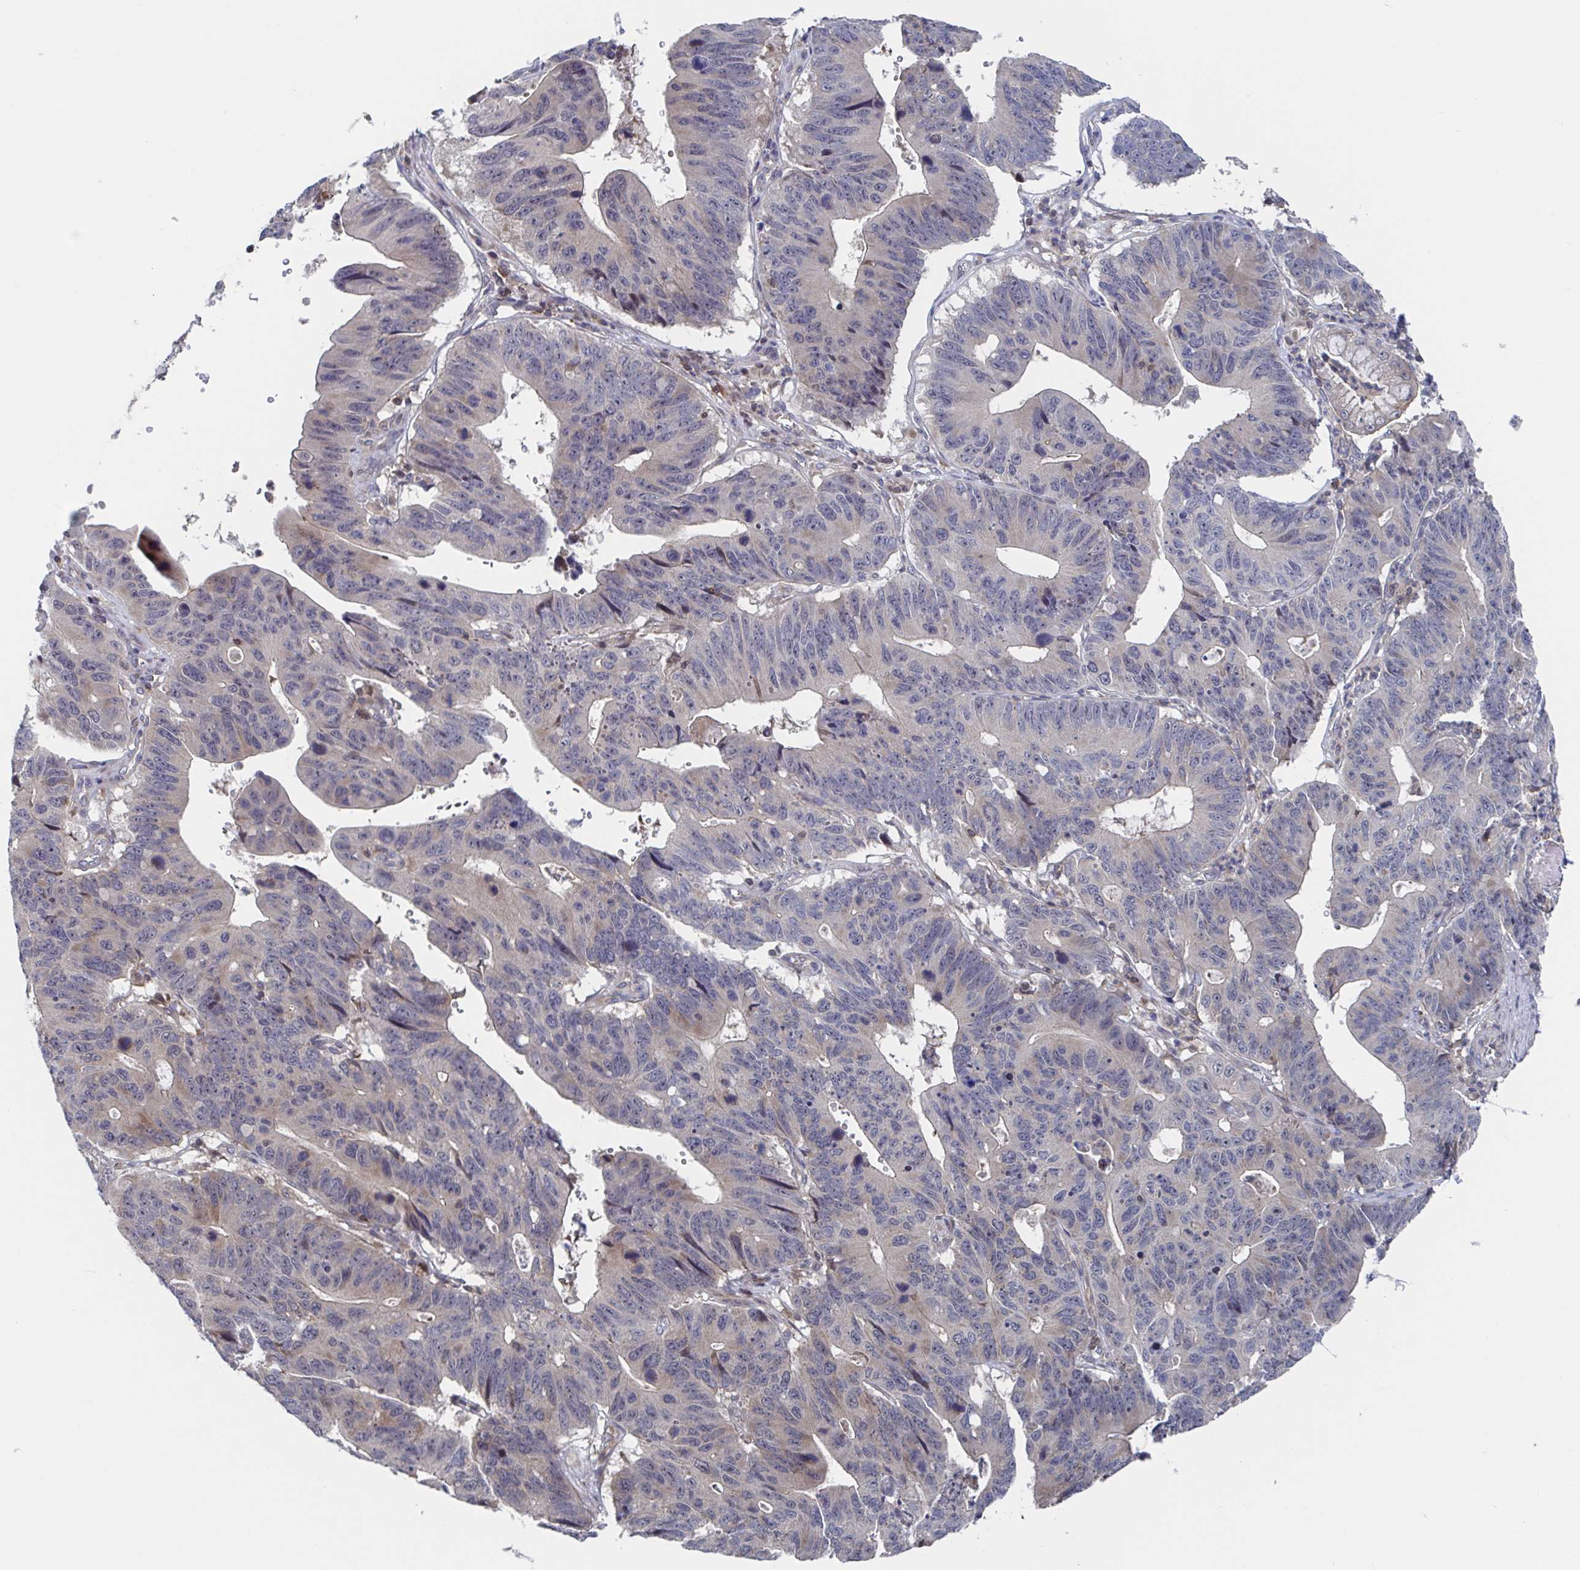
{"staining": {"intensity": "weak", "quantity": "<25%", "location": "cytoplasmic/membranous"}, "tissue": "stomach cancer", "cell_type": "Tumor cells", "image_type": "cancer", "snomed": [{"axis": "morphology", "description": "Adenocarcinoma, NOS"}, {"axis": "topography", "description": "Stomach"}], "caption": "High magnification brightfield microscopy of stomach cancer stained with DAB (brown) and counterstained with hematoxylin (blue): tumor cells show no significant positivity.", "gene": "DHRS12", "patient": {"sex": "male", "age": 59}}